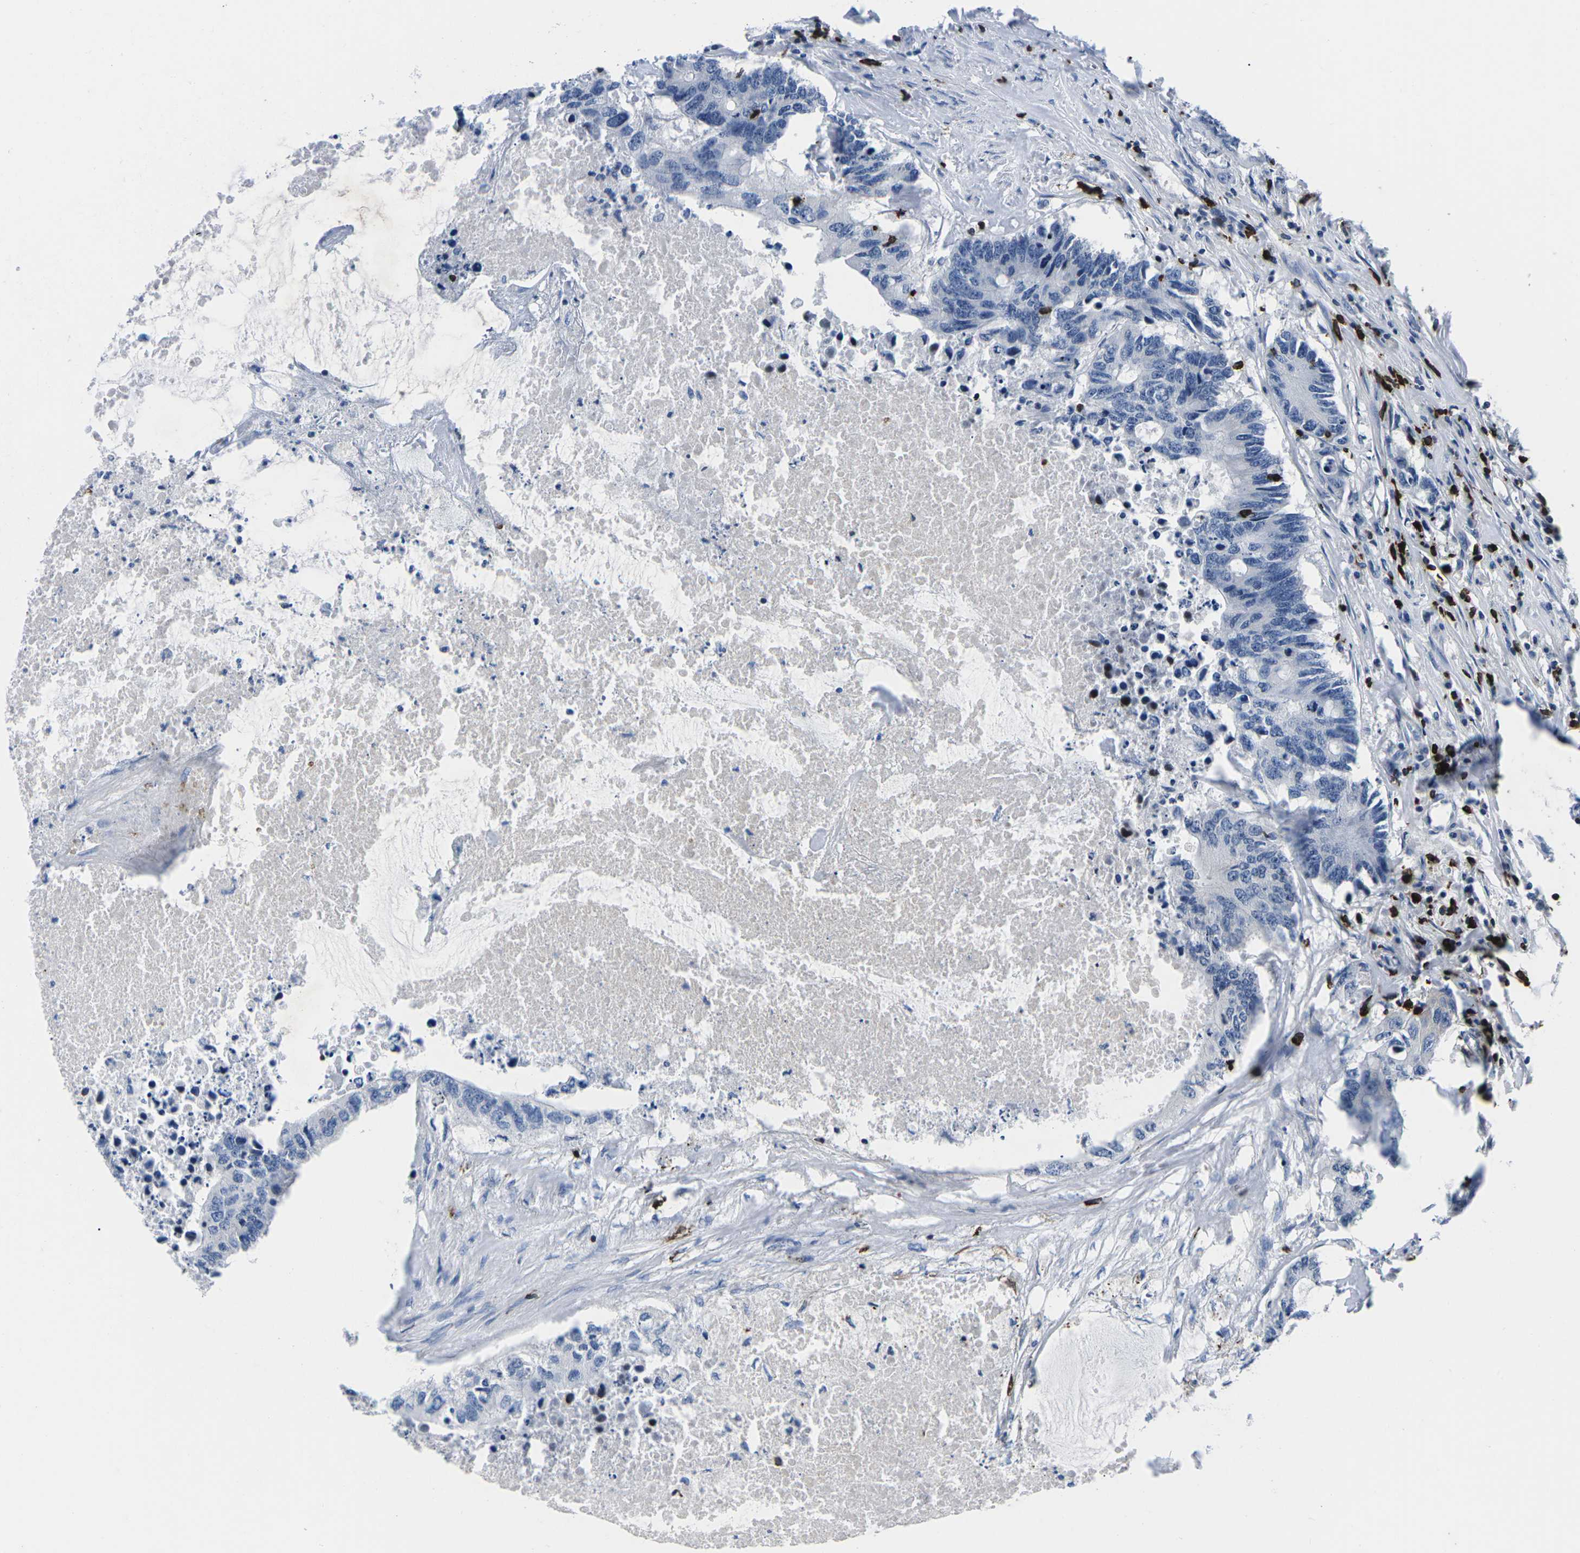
{"staining": {"intensity": "negative", "quantity": "none", "location": "none"}, "tissue": "colorectal cancer", "cell_type": "Tumor cells", "image_type": "cancer", "snomed": [{"axis": "morphology", "description": "Adenocarcinoma, NOS"}, {"axis": "topography", "description": "Colon"}], "caption": "This is a micrograph of immunohistochemistry (IHC) staining of colorectal cancer, which shows no expression in tumor cells.", "gene": "CTSW", "patient": {"sex": "male", "age": 71}}